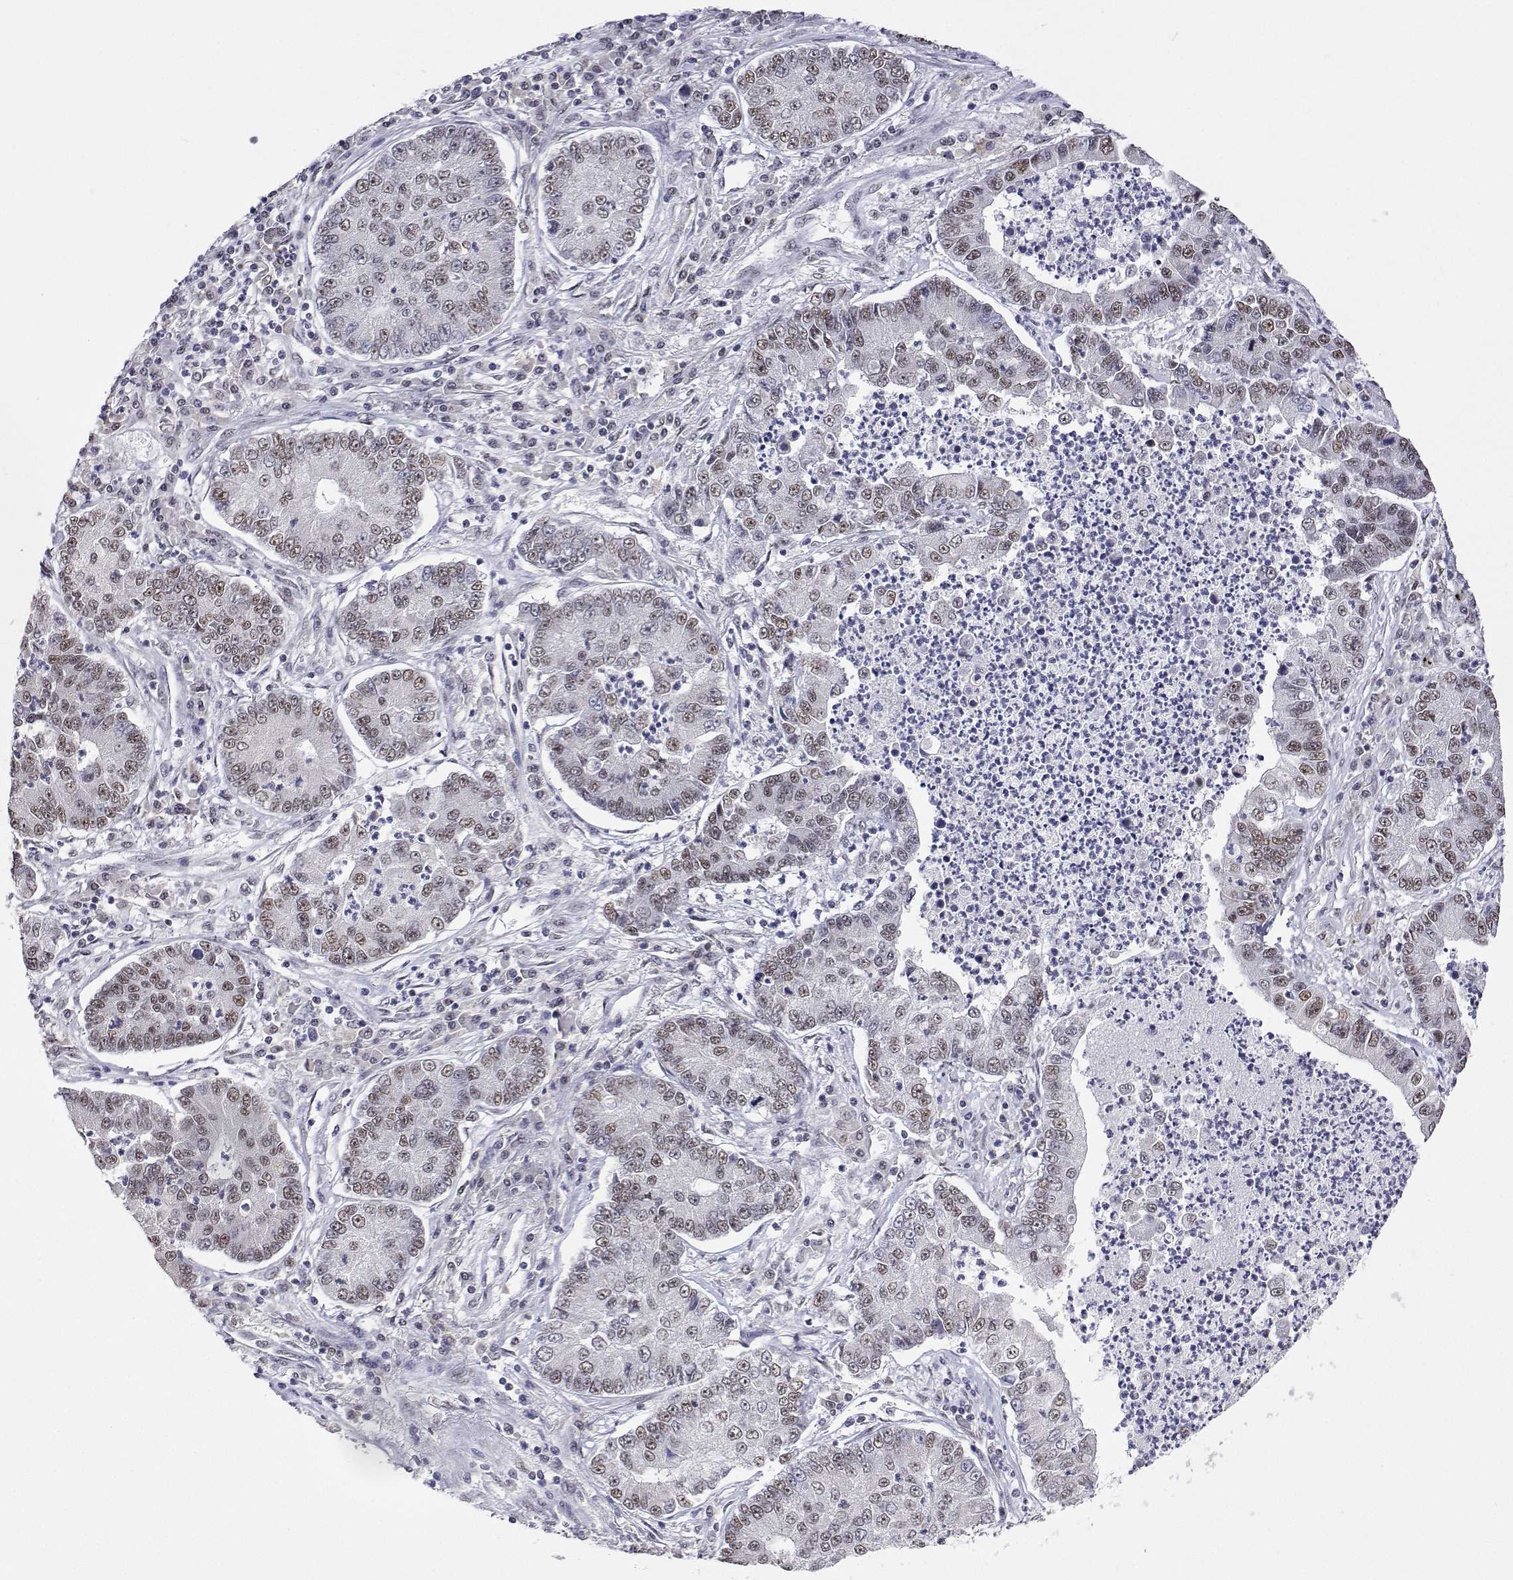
{"staining": {"intensity": "moderate", "quantity": ">75%", "location": "nuclear"}, "tissue": "lung cancer", "cell_type": "Tumor cells", "image_type": "cancer", "snomed": [{"axis": "morphology", "description": "Adenocarcinoma, NOS"}, {"axis": "topography", "description": "Lung"}], "caption": "High-magnification brightfield microscopy of lung adenocarcinoma stained with DAB (brown) and counterstained with hematoxylin (blue). tumor cells exhibit moderate nuclear expression is appreciated in approximately>75% of cells.", "gene": "ADAR", "patient": {"sex": "female", "age": 57}}